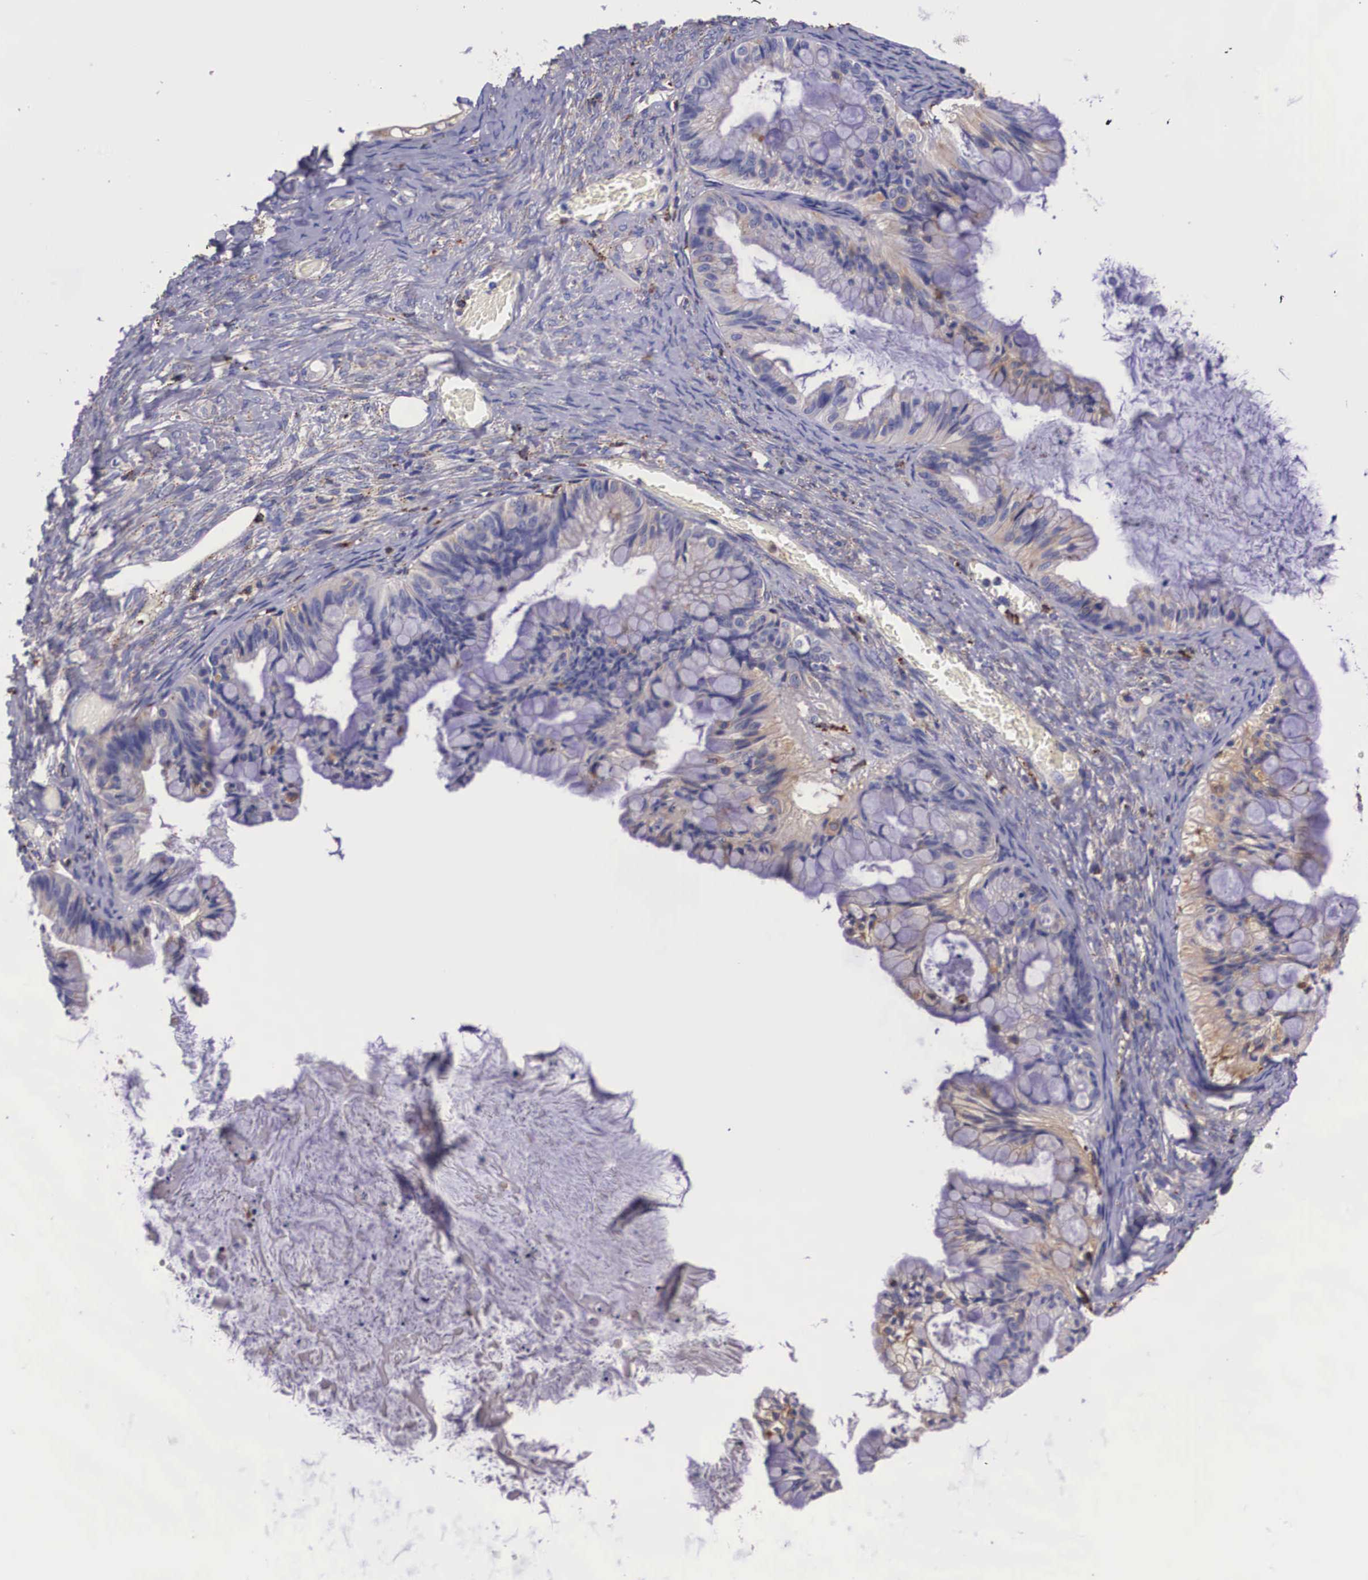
{"staining": {"intensity": "weak", "quantity": "25%-75%", "location": "cytoplasmic/membranous"}, "tissue": "ovarian cancer", "cell_type": "Tumor cells", "image_type": "cancer", "snomed": [{"axis": "morphology", "description": "Cystadenocarcinoma, mucinous, NOS"}, {"axis": "topography", "description": "Ovary"}], "caption": "Immunohistochemistry (DAB (3,3'-diaminobenzidine)) staining of ovarian cancer exhibits weak cytoplasmic/membranous protein expression in approximately 25%-75% of tumor cells.", "gene": "NAGA", "patient": {"sex": "female", "age": 57}}